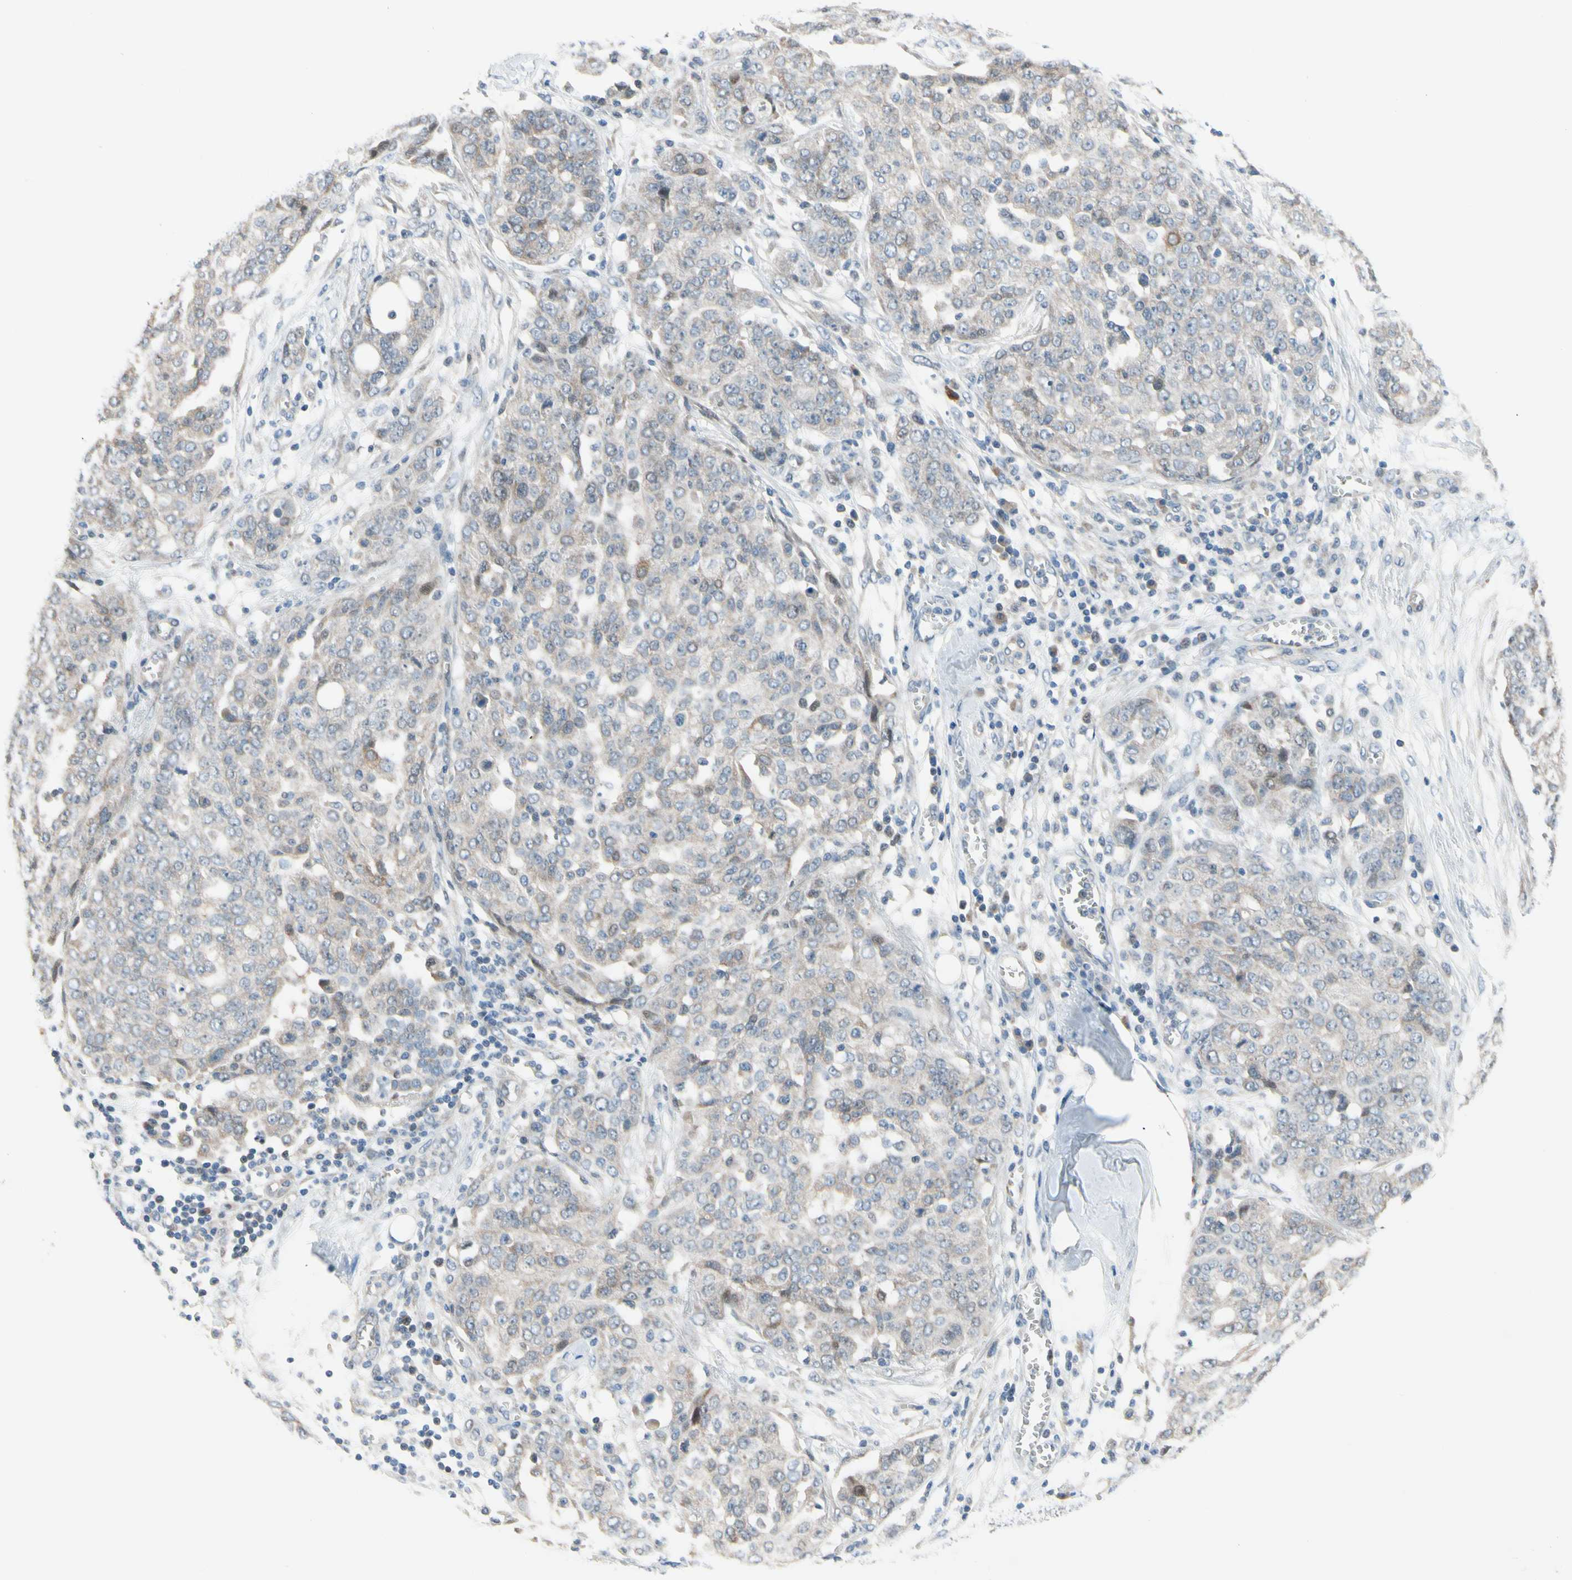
{"staining": {"intensity": "weak", "quantity": "25%-75%", "location": "cytoplasmic/membranous"}, "tissue": "ovarian cancer", "cell_type": "Tumor cells", "image_type": "cancer", "snomed": [{"axis": "morphology", "description": "Cystadenocarcinoma, serous, NOS"}, {"axis": "topography", "description": "Soft tissue"}, {"axis": "topography", "description": "Ovary"}], "caption": "High-magnification brightfield microscopy of ovarian cancer stained with DAB (3,3'-diaminobenzidine) (brown) and counterstained with hematoxylin (blue). tumor cells exhibit weak cytoplasmic/membranous expression is present in about25%-75% of cells. (Stains: DAB (3,3'-diaminobenzidine) in brown, nuclei in blue, Microscopy: brightfield microscopy at high magnification).", "gene": "CFAP36", "patient": {"sex": "female", "age": 57}}